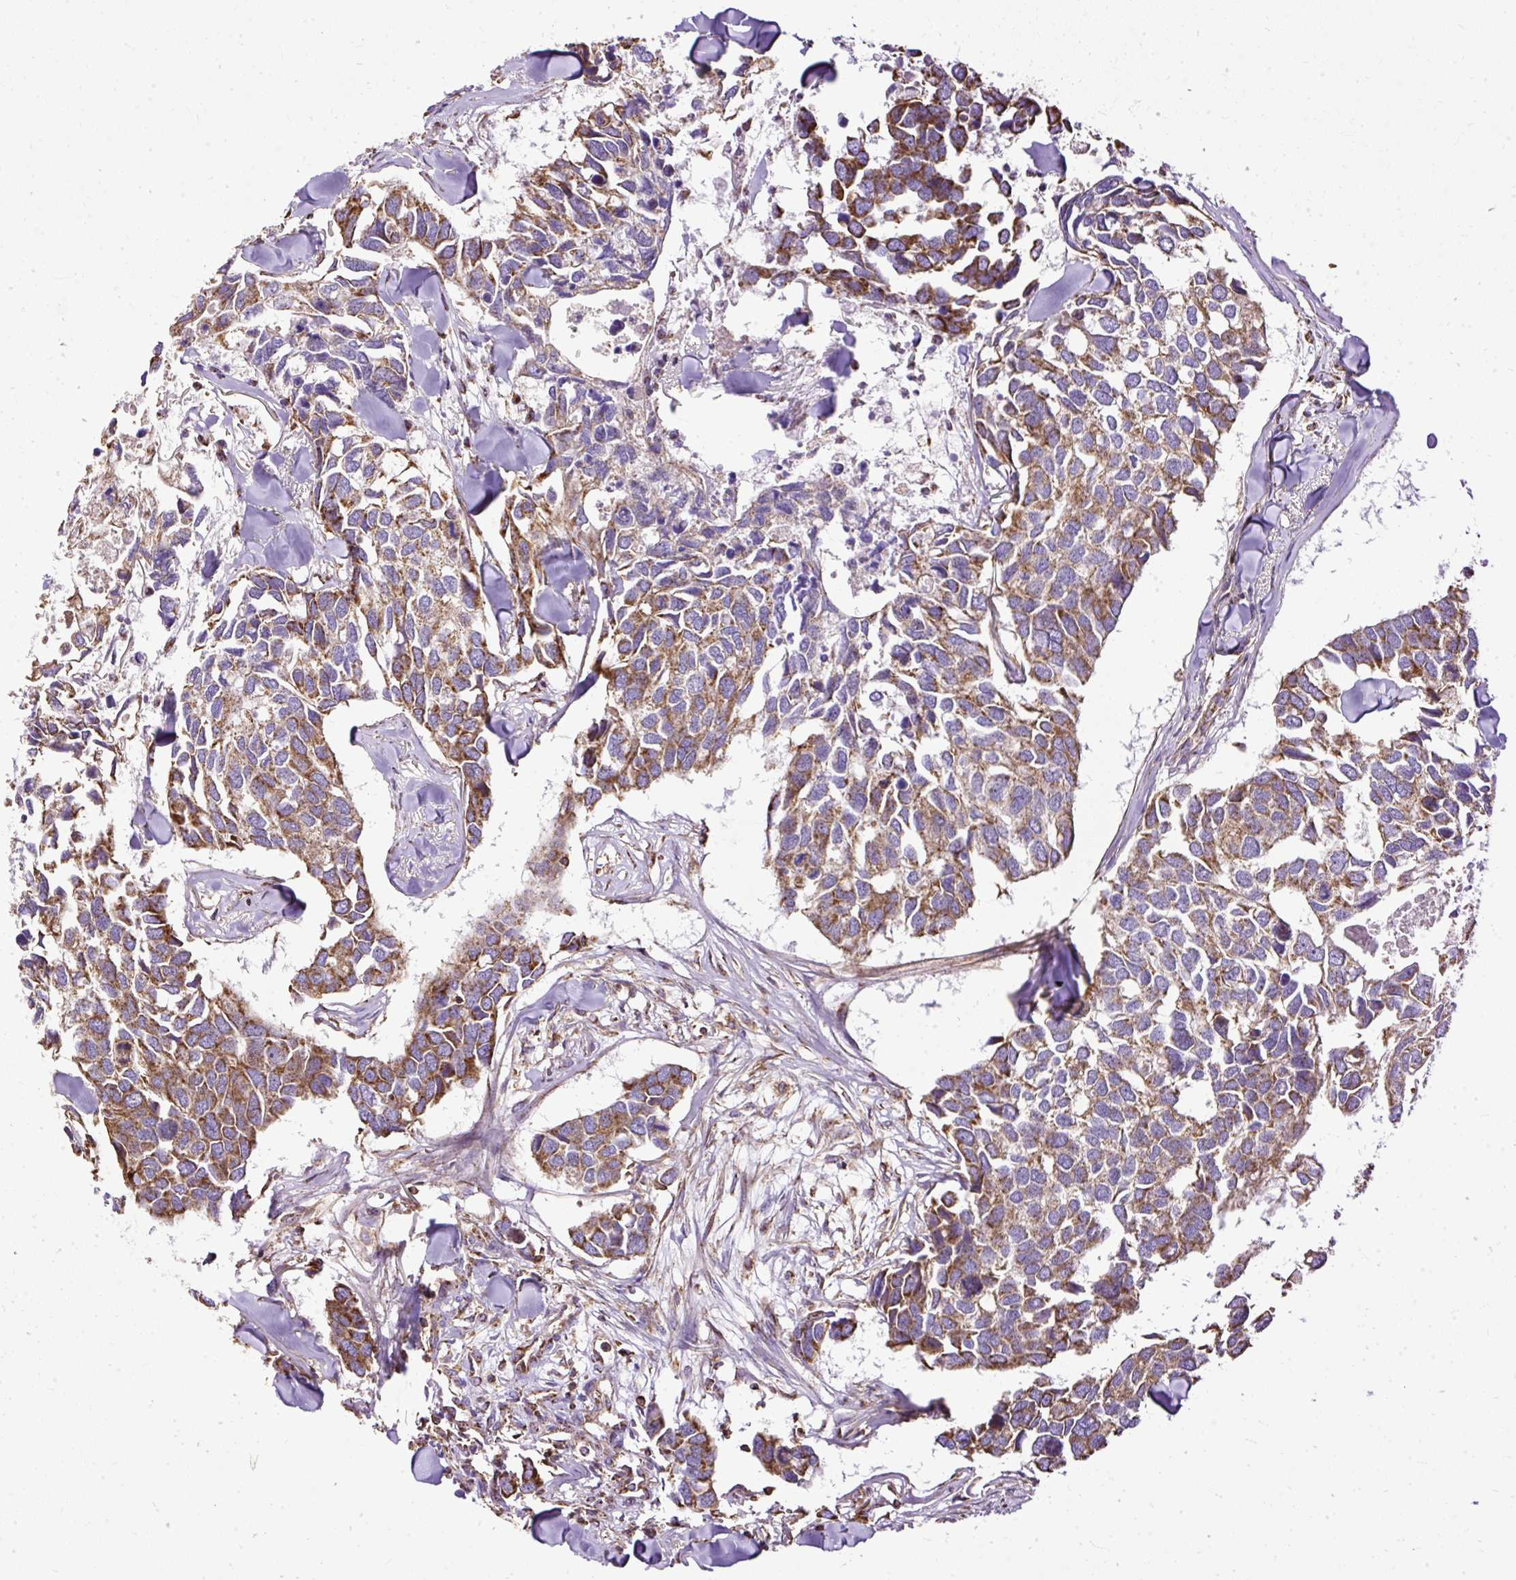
{"staining": {"intensity": "strong", "quantity": ">75%", "location": "cytoplasmic/membranous"}, "tissue": "breast cancer", "cell_type": "Tumor cells", "image_type": "cancer", "snomed": [{"axis": "morphology", "description": "Duct carcinoma"}, {"axis": "topography", "description": "Breast"}], "caption": "The immunohistochemical stain labels strong cytoplasmic/membranous expression in tumor cells of intraductal carcinoma (breast) tissue.", "gene": "KLHL11", "patient": {"sex": "female", "age": 83}}